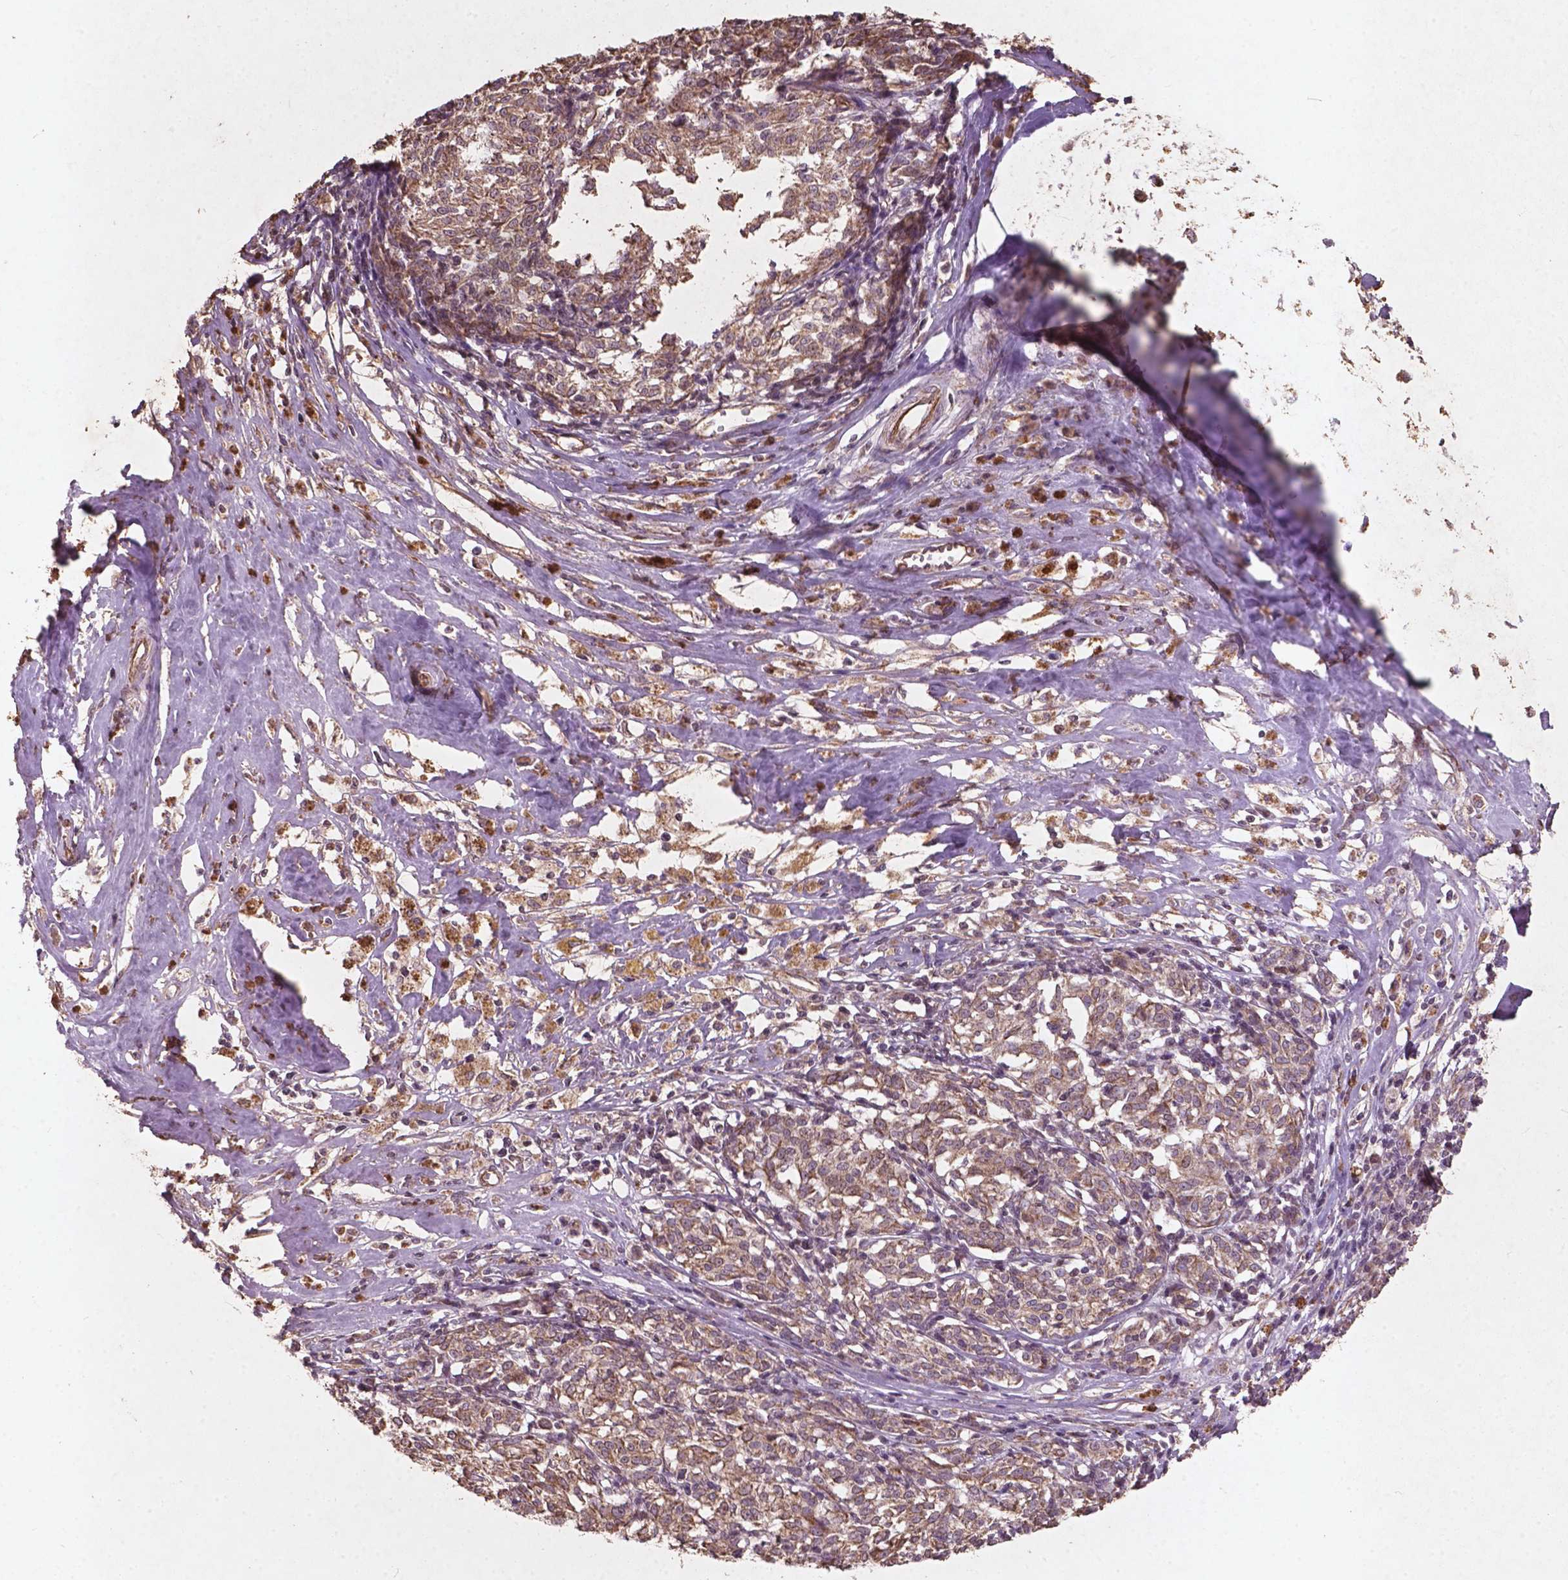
{"staining": {"intensity": "weak", "quantity": "<25%", "location": "cytoplasmic/membranous"}, "tissue": "melanoma", "cell_type": "Tumor cells", "image_type": "cancer", "snomed": [{"axis": "morphology", "description": "Malignant melanoma, NOS"}, {"axis": "topography", "description": "Skin"}], "caption": "The micrograph reveals no staining of tumor cells in melanoma.", "gene": "SMAD2", "patient": {"sex": "female", "age": 72}}